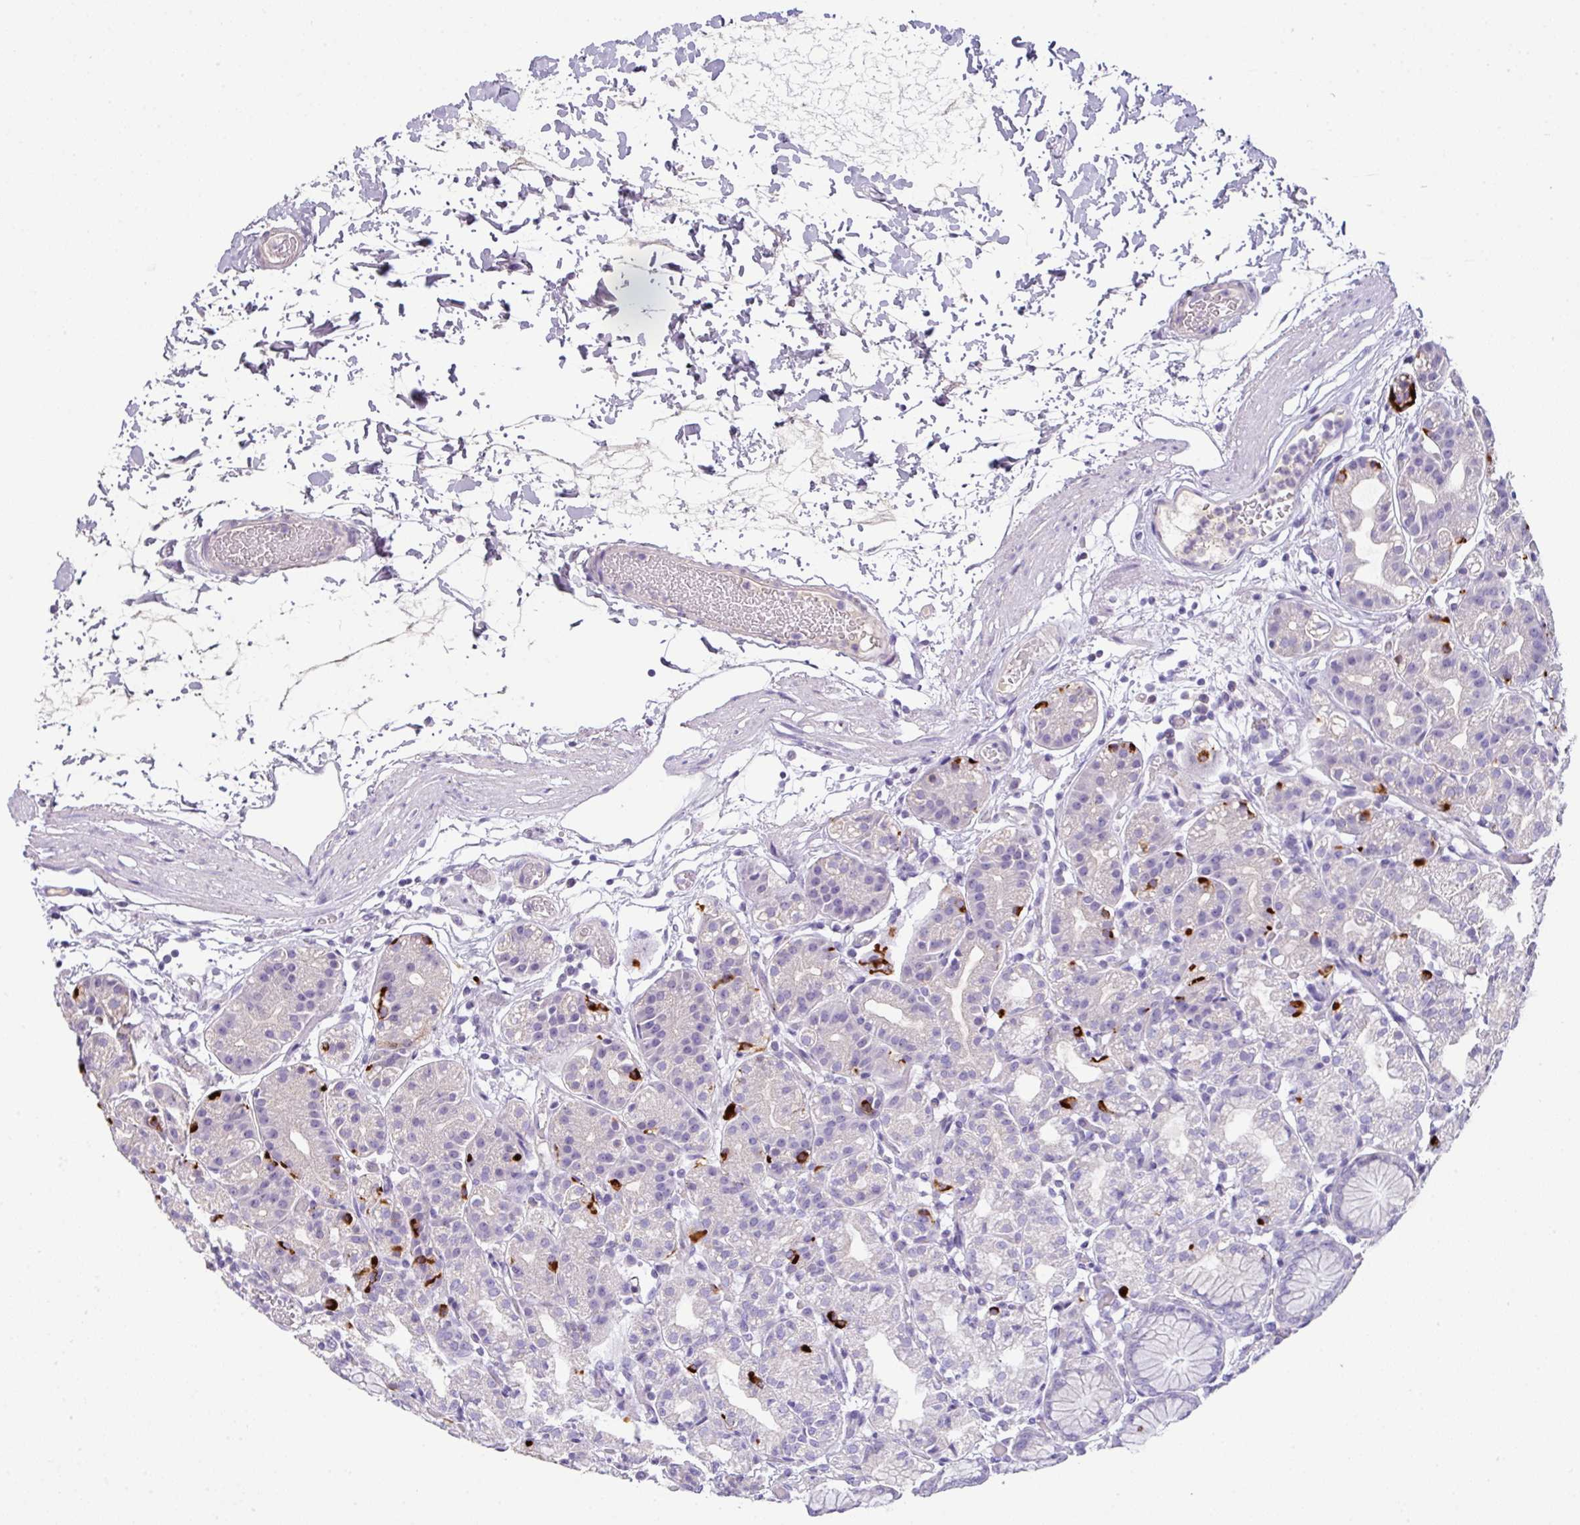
{"staining": {"intensity": "strong", "quantity": "<25%", "location": "cytoplasmic/membranous"}, "tissue": "stomach", "cell_type": "Glandular cells", "image_type": "normal", "snomed": [{"axis": "morphology", "description": "Normal tissue, NOS"}, {"axis": "topography", "description": "Stomach"}], "caption": "Immunohistochemistry staining of benign stomach, which shows medium levels of strong cytoplasmic/membranous positivity in about <25% of glandular cells indicating strong cytoplasmic/membranous protein expression. The staining was performed using DAB (3,3'-diaminobenzidine) (brown) for protein detection and nuclei were counterstained in hematoxylin (blue).", "gene": "OR6C6", "patient": {"sex": "female", "age": 57}}